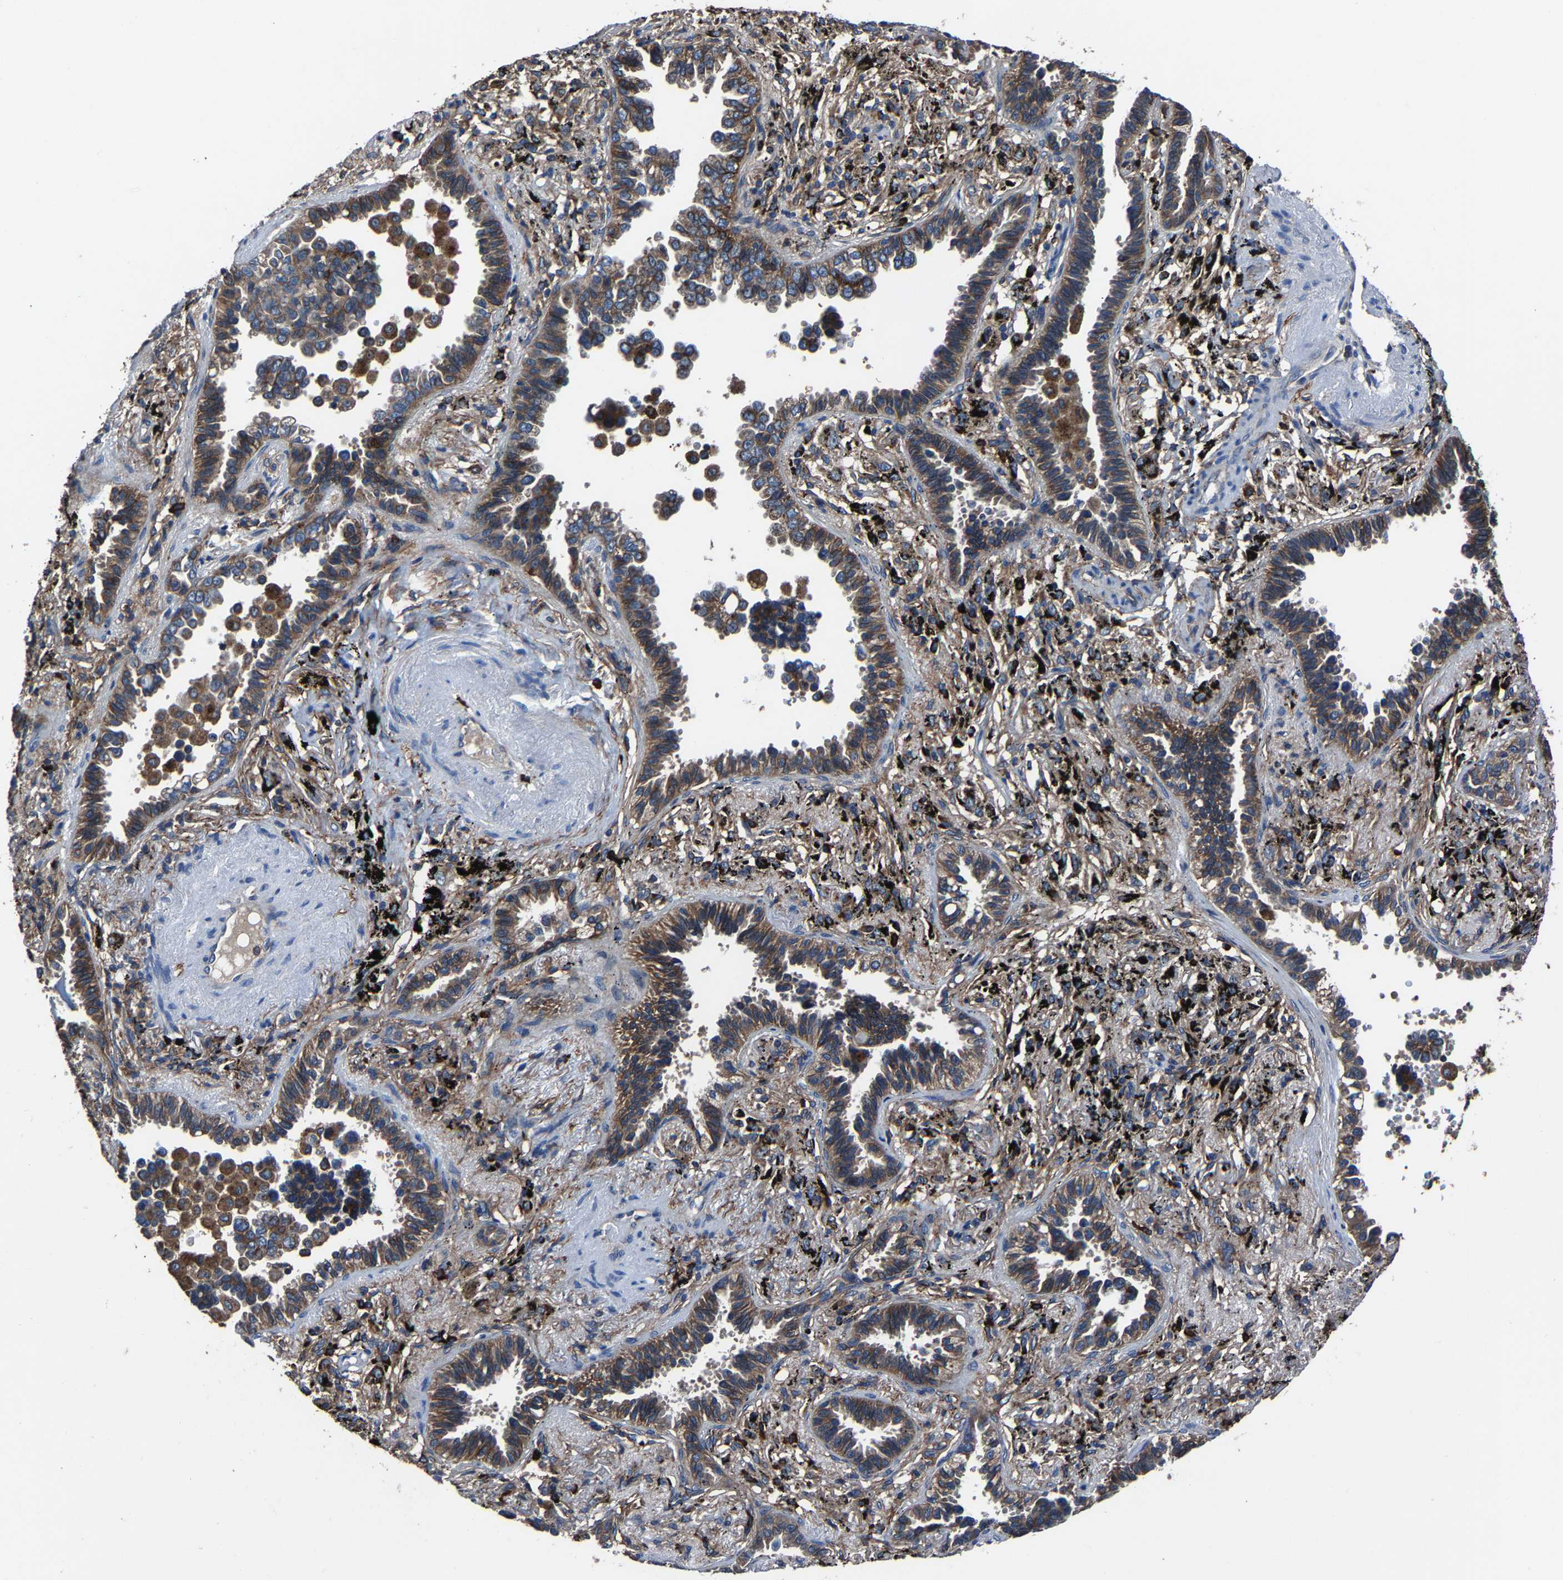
{"staining": {"intensity": "moderate", "quantity": ">75%", "location": "cytoplasmic/membranous"}, "tissue": "lung cancer", "cell_type": "Tumor cells", "image_type": "cancer", "snomed": [{"axis": "morphology", "description": "Adenocarcinoma, NOS"}, {"axis": "topography", "description": "Lung"}], "caption": "Protein expression analysis of lung cancer displays moderate cytoplasmic/membranous positivity in about >75% of tumor cells.", "gene": "KIAA1958", "patient": {"sex": "male", "age": 59}}